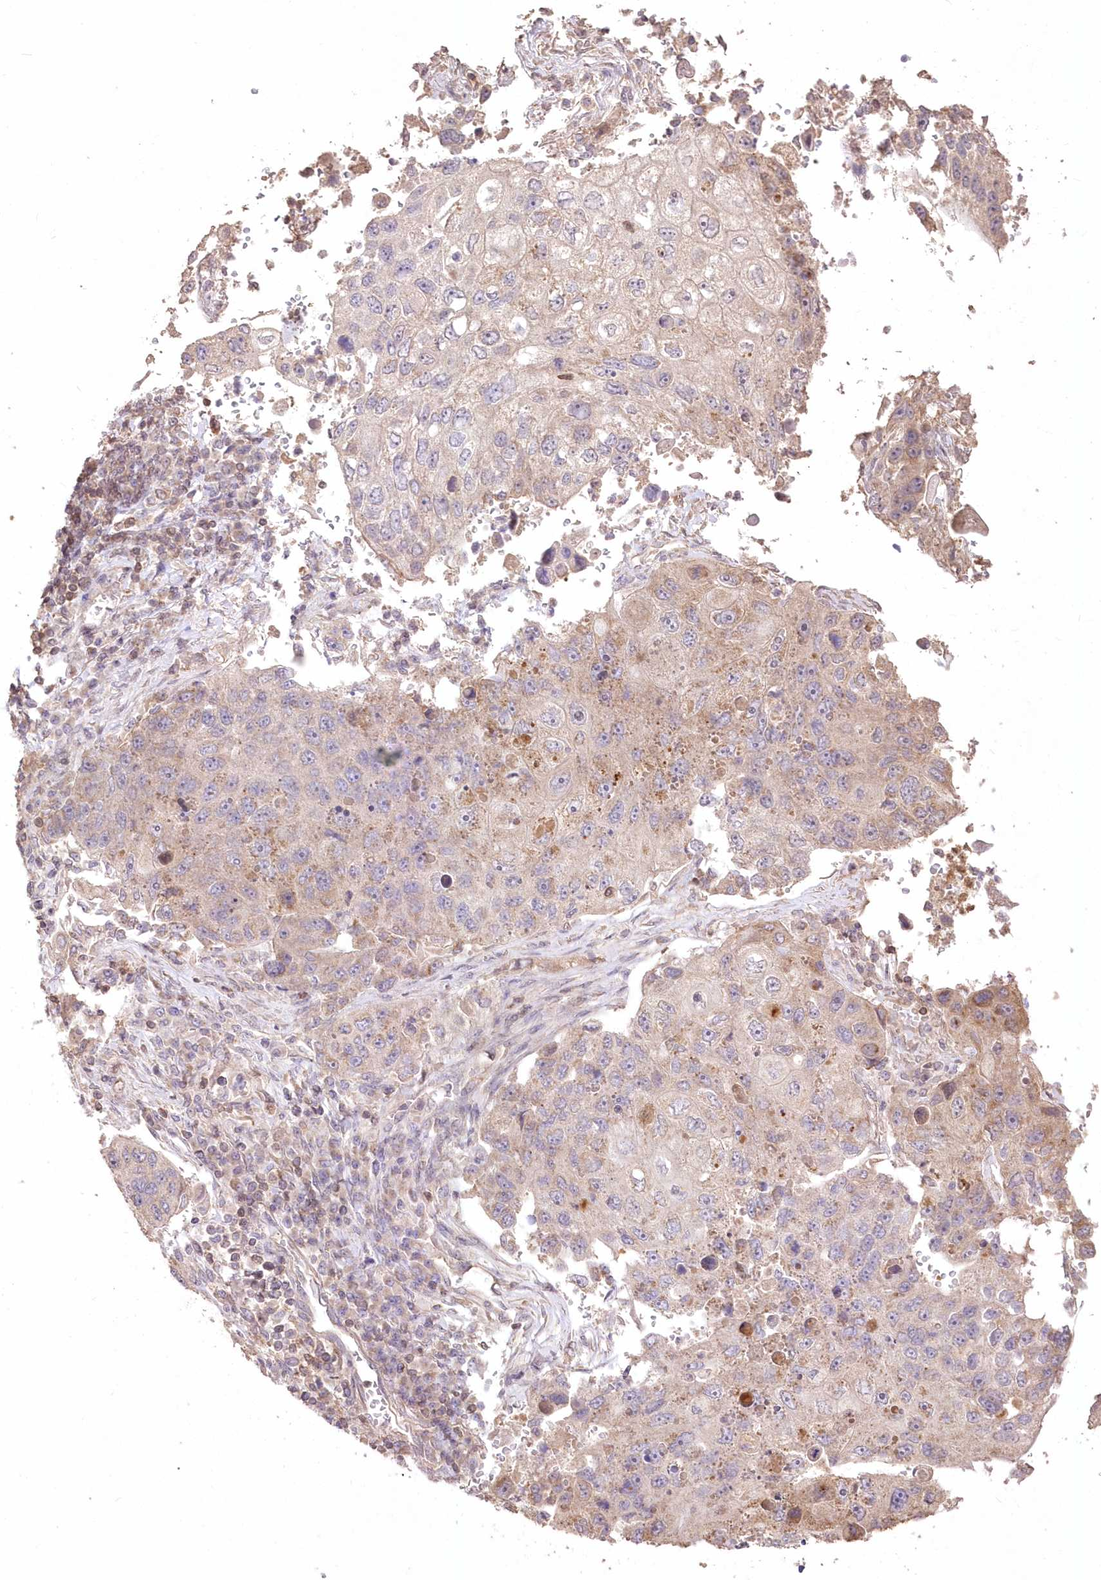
{"staining": {"intensity": "weak", "quantity": "<25%", "location": "cytoplasmic/membranous"}, "tissue": "lung cancer", "cell_type": "Tumor cells", "image_type": "cancer", "snomed": [{"axis": "morphology", "description": "Squamous cell carcinoma, NOS"}, {"axis": "topography", "description": "Lung"}], "caption": "DAB immunohistochemical staining of human squamous cell carcinoma (lung) exhibits no significant positivity in tumor cells.", "gene": "STK17B", "patient": {"sex": "male", "age": 61}}